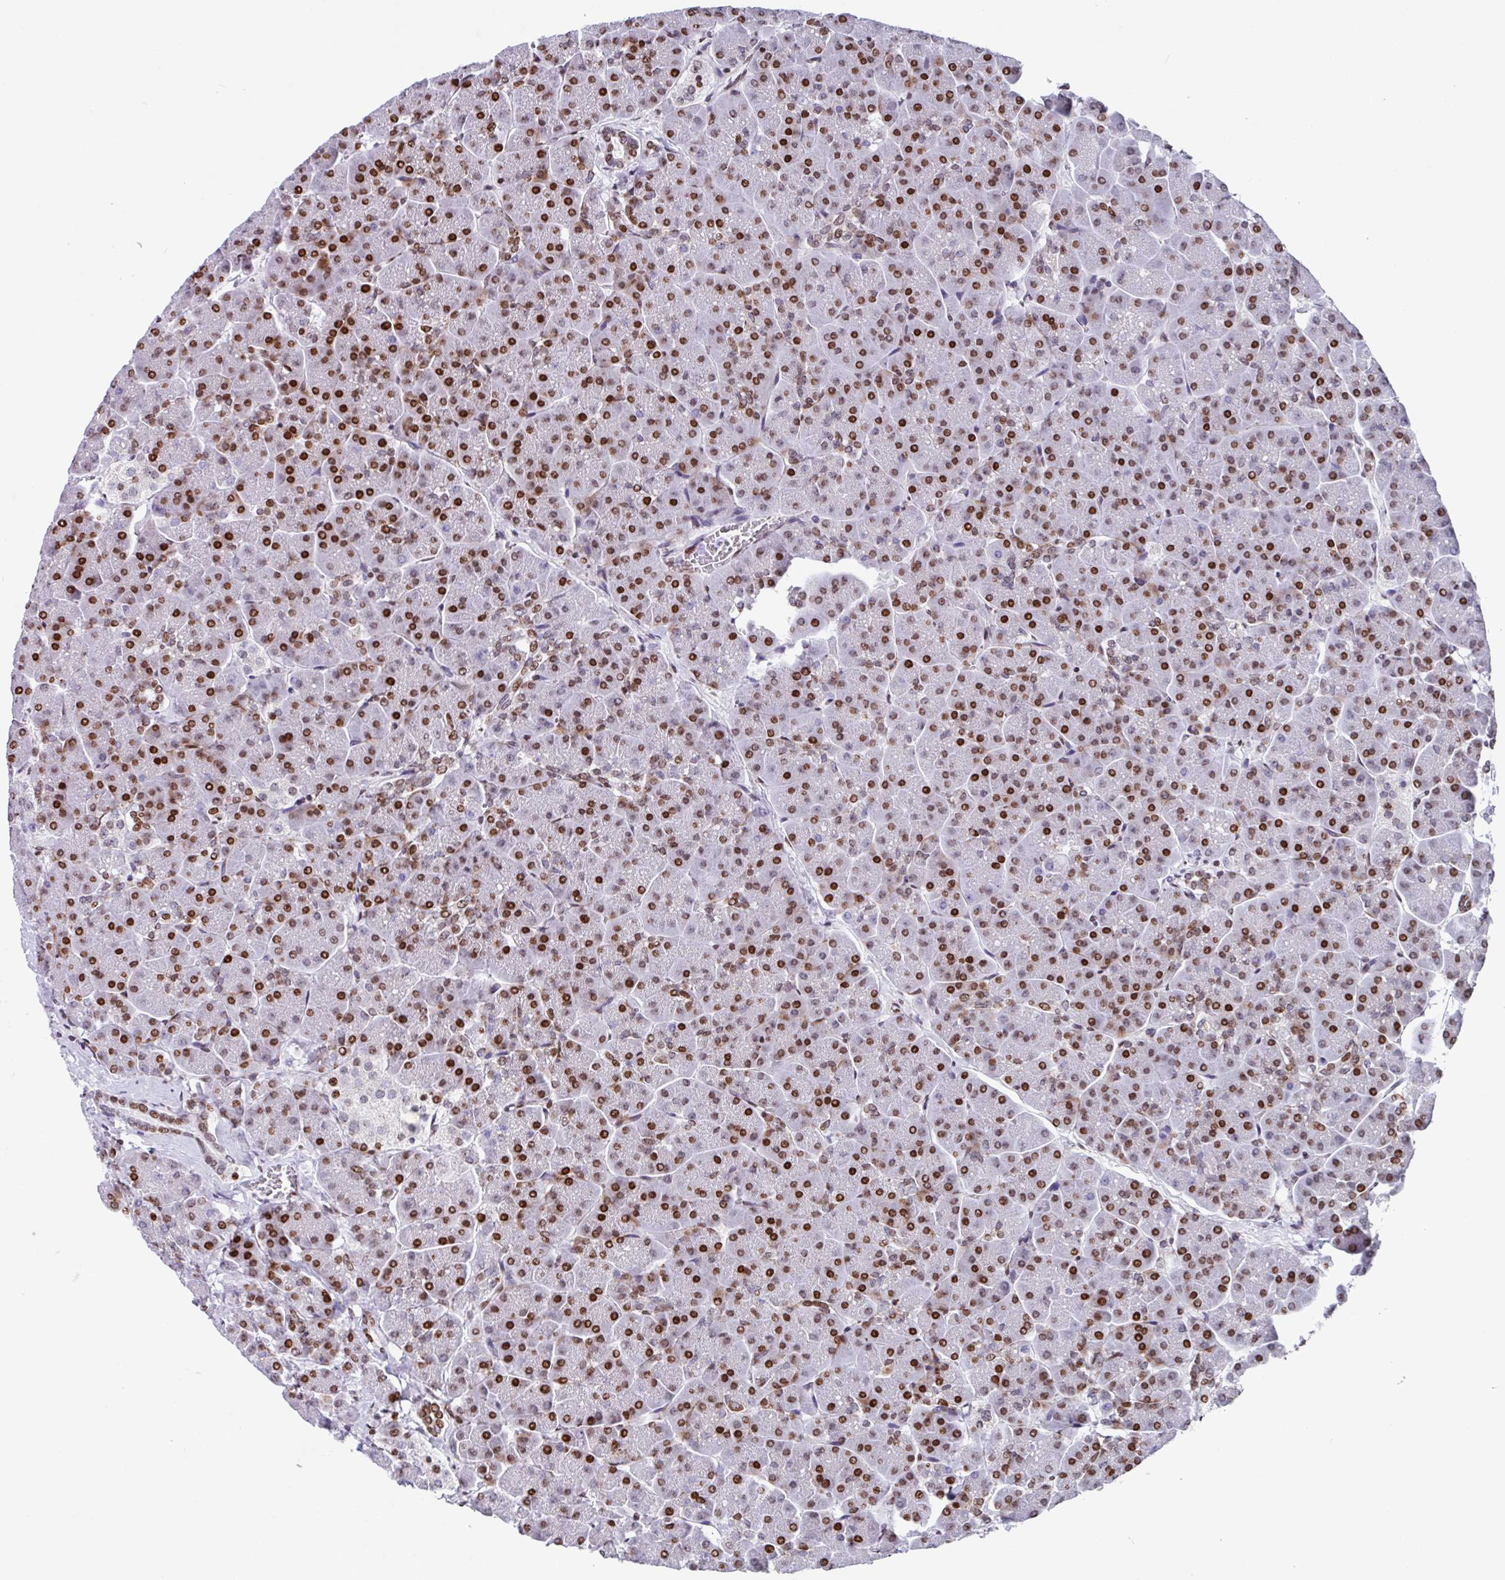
{"staining": {"intensity": "strong", "quantity": ">75%", "location": "nuclear"}, "tissue": "pancreas", "cell_type": "Exocrine glandular cells", "image_type": "normal", "snomed": [{"axis": "morphology", "description": "Normal tissue, NOS"}, {"axis": "topography", "description": "Pancreas"}, {"axis": "topography", "description": "Peripheral nerve tissue"}], "caption": "This is a micrograph of immunohistochemistry staining of benign pancreas, which shows strong positivity in the nuclear of exocrine glandular cells.", "gene": "TCF3", "patient": {"sex": "male", "age": 54}}